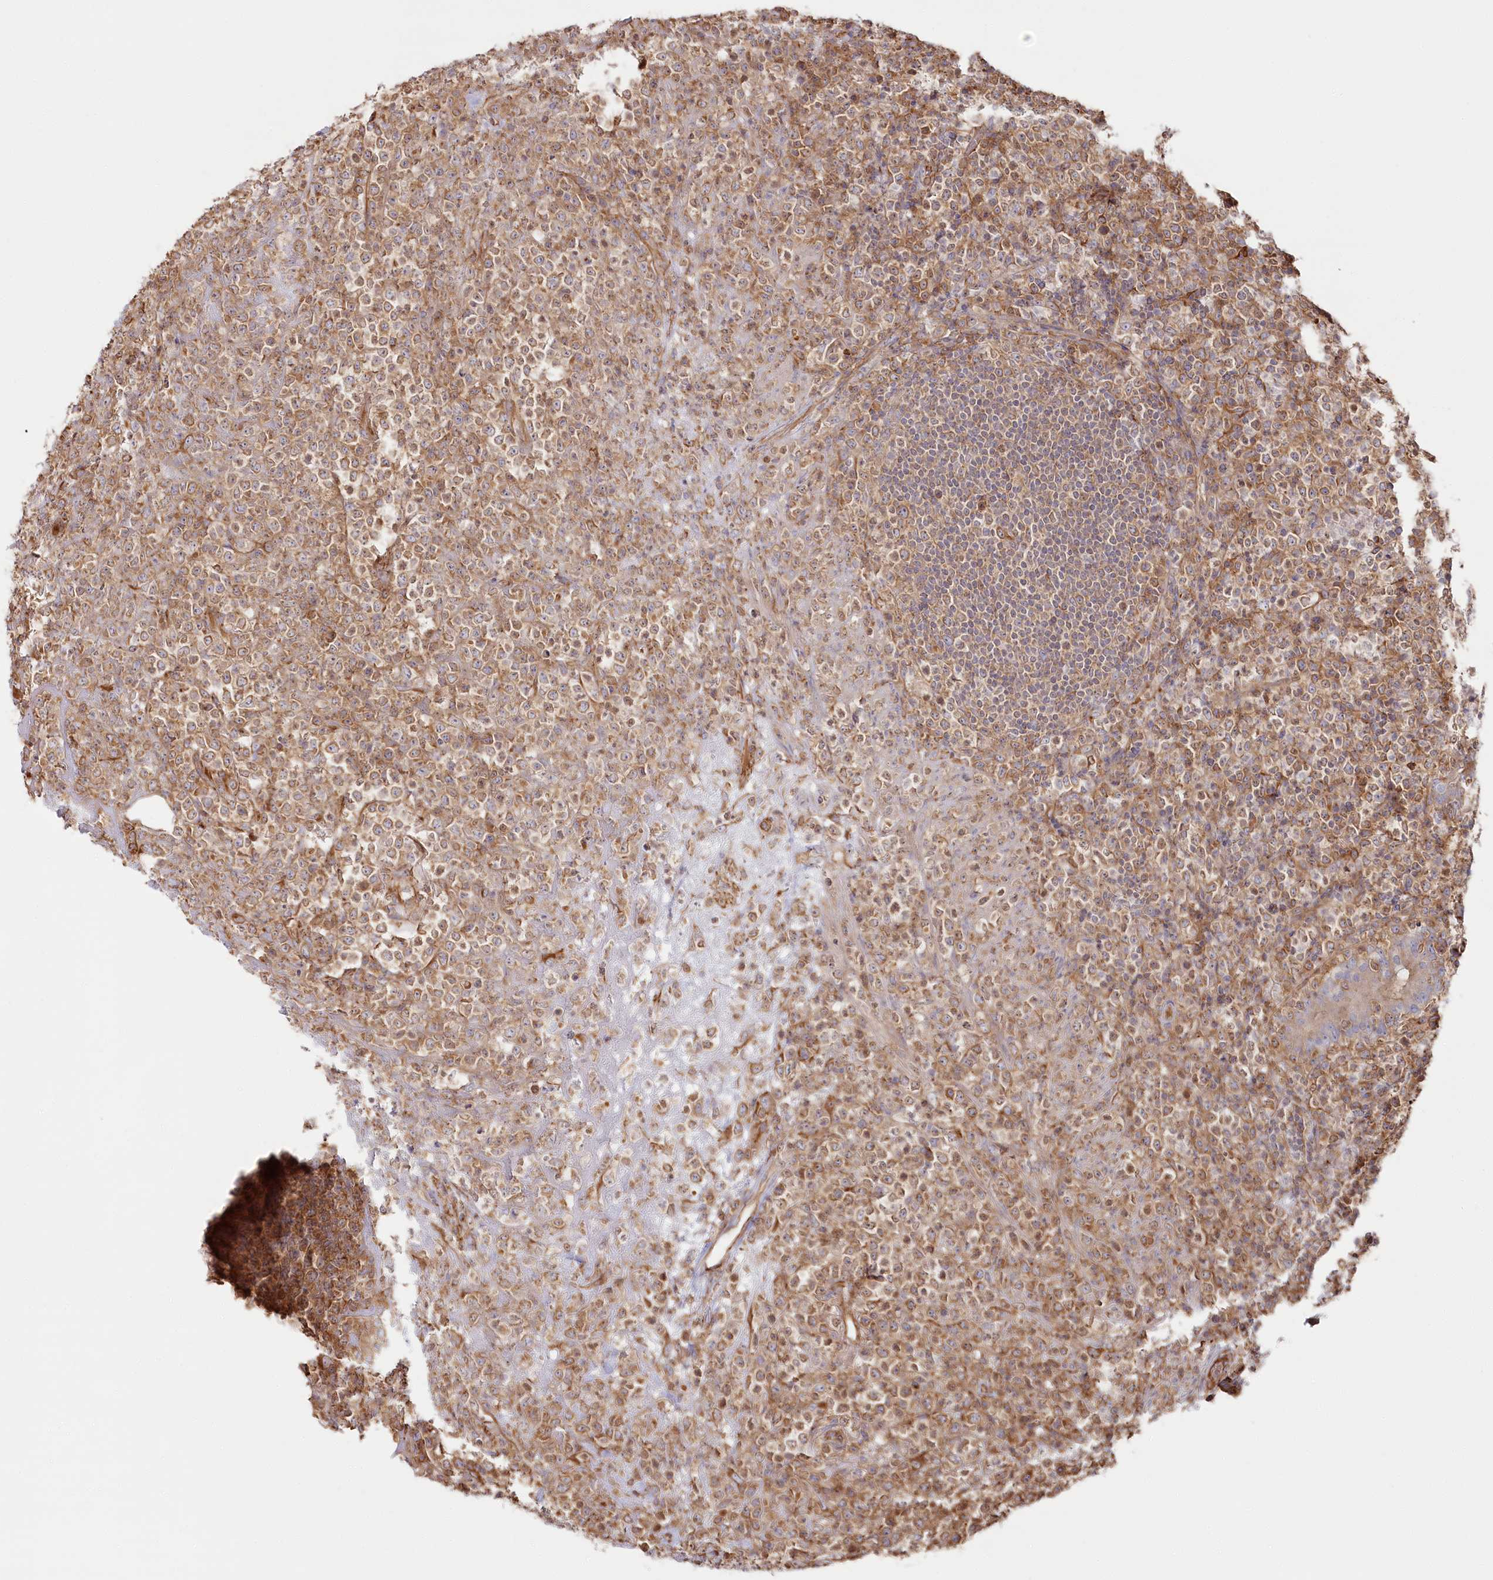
{"staining": {"intensity": "weak", "quantity": ">75%", "location": "cytoplasmic/membranous"}, "tissue": "lymphoma", "cell_type": "Tumor cells", "image_type": "cancer", "snomed": [{"axis": "morphology", "description": "Malignant lymphoma, non-Hodgkin's type, High grade"}, {"axis": "topography", "description": "Colon"}], "caption": "Human lymphoma stained for a protein (brown) displays weak cytoplasmic/membranous positive positivity in approximately >75% of tumor cells.", "gene": "TTC1", "patient": {"sex": "female", "age": 53}}